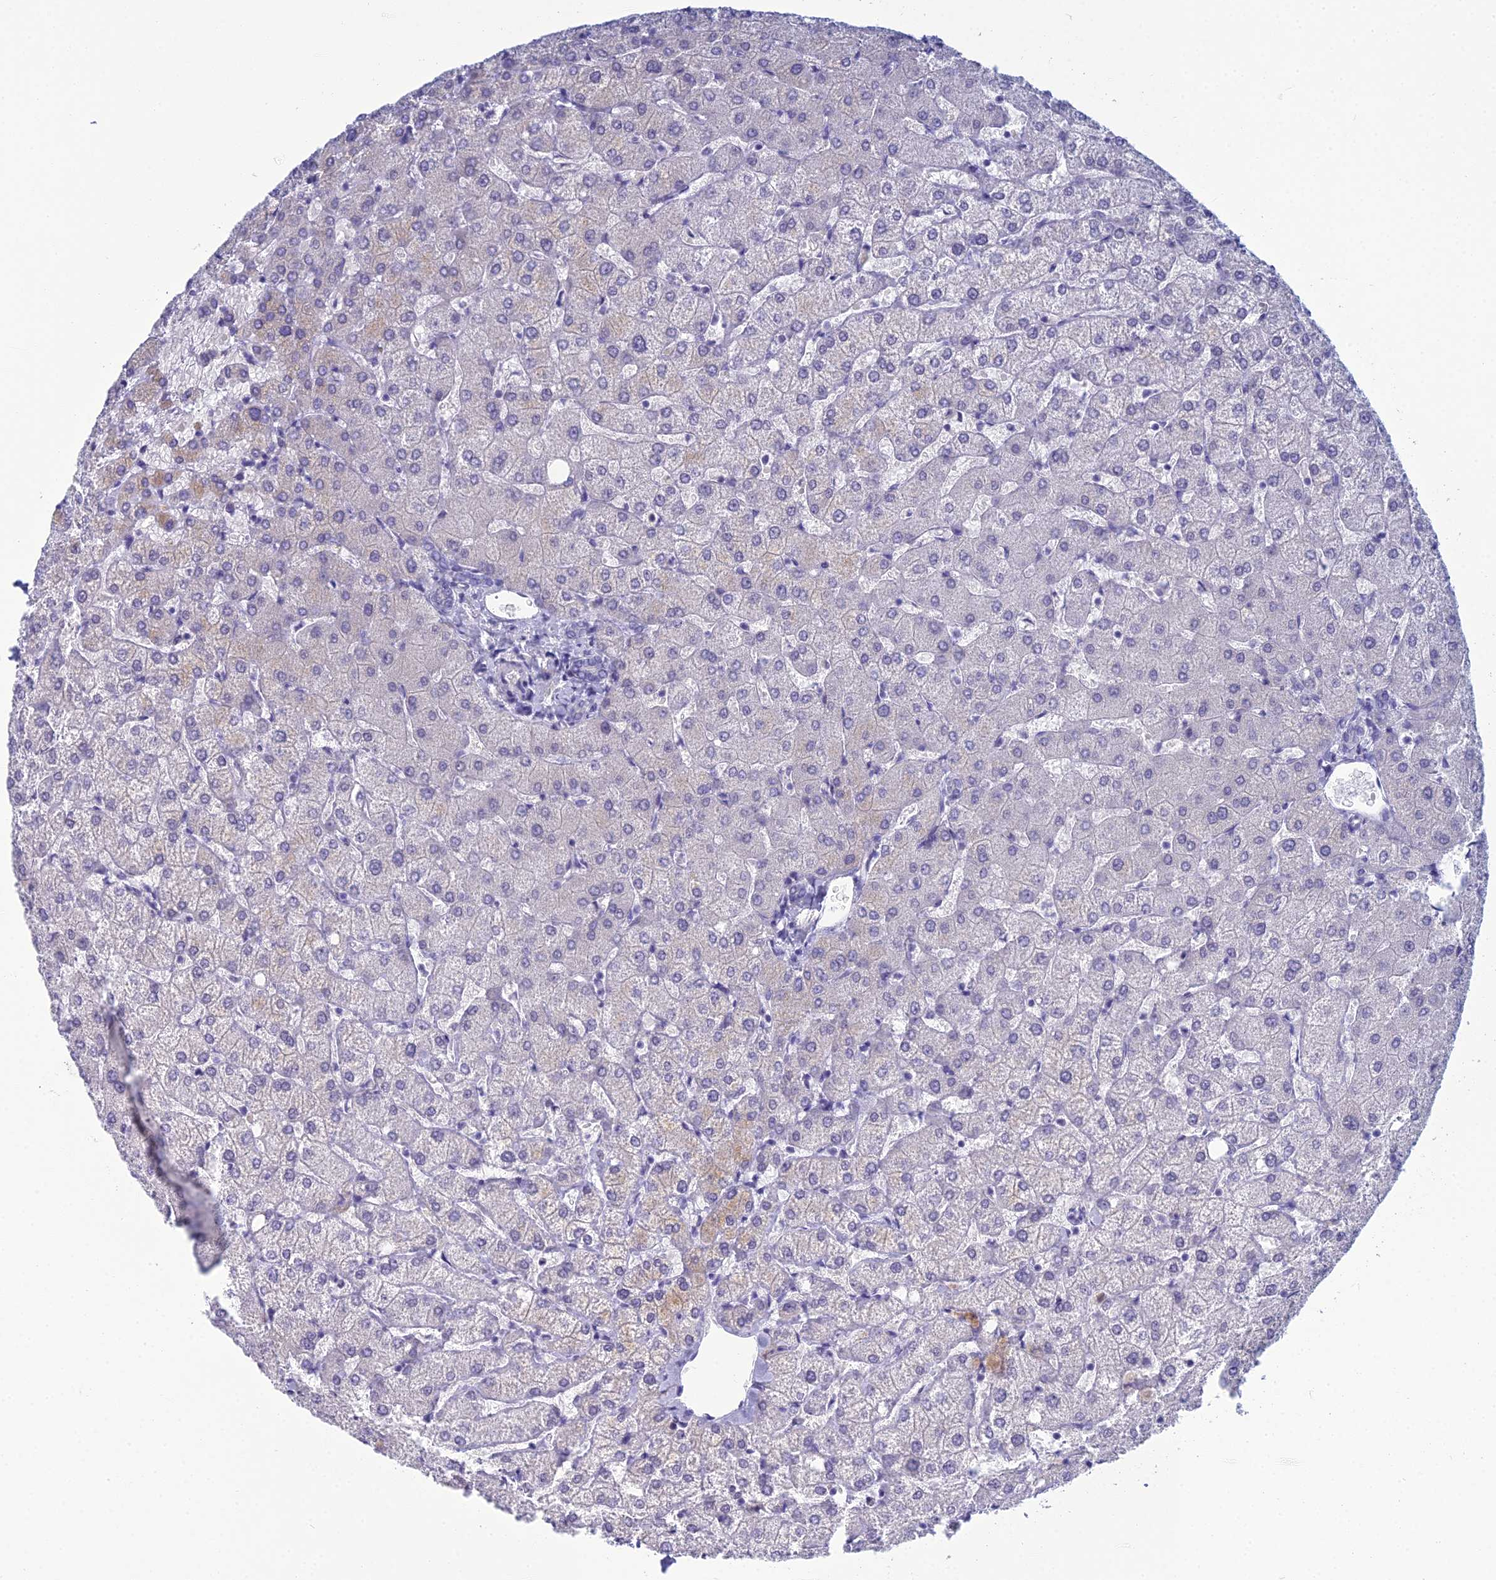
{"staining": {"intensity": "negative", "quantity": "none", "location": "none"}, "tissue": "liver", "cell_type": "Cholangiocytes", "image_type": "normal", "snomed": [{"axis": "morphology", "description": "Normal tissue, NOS"}, {"axis": "topography", "description": "Liver"}], "caption": "Cholangiocytes are negative for protein expression in unremarkable human liver.", "gene": "MUC13", "patient": {"sex": "female", "age": 54}}